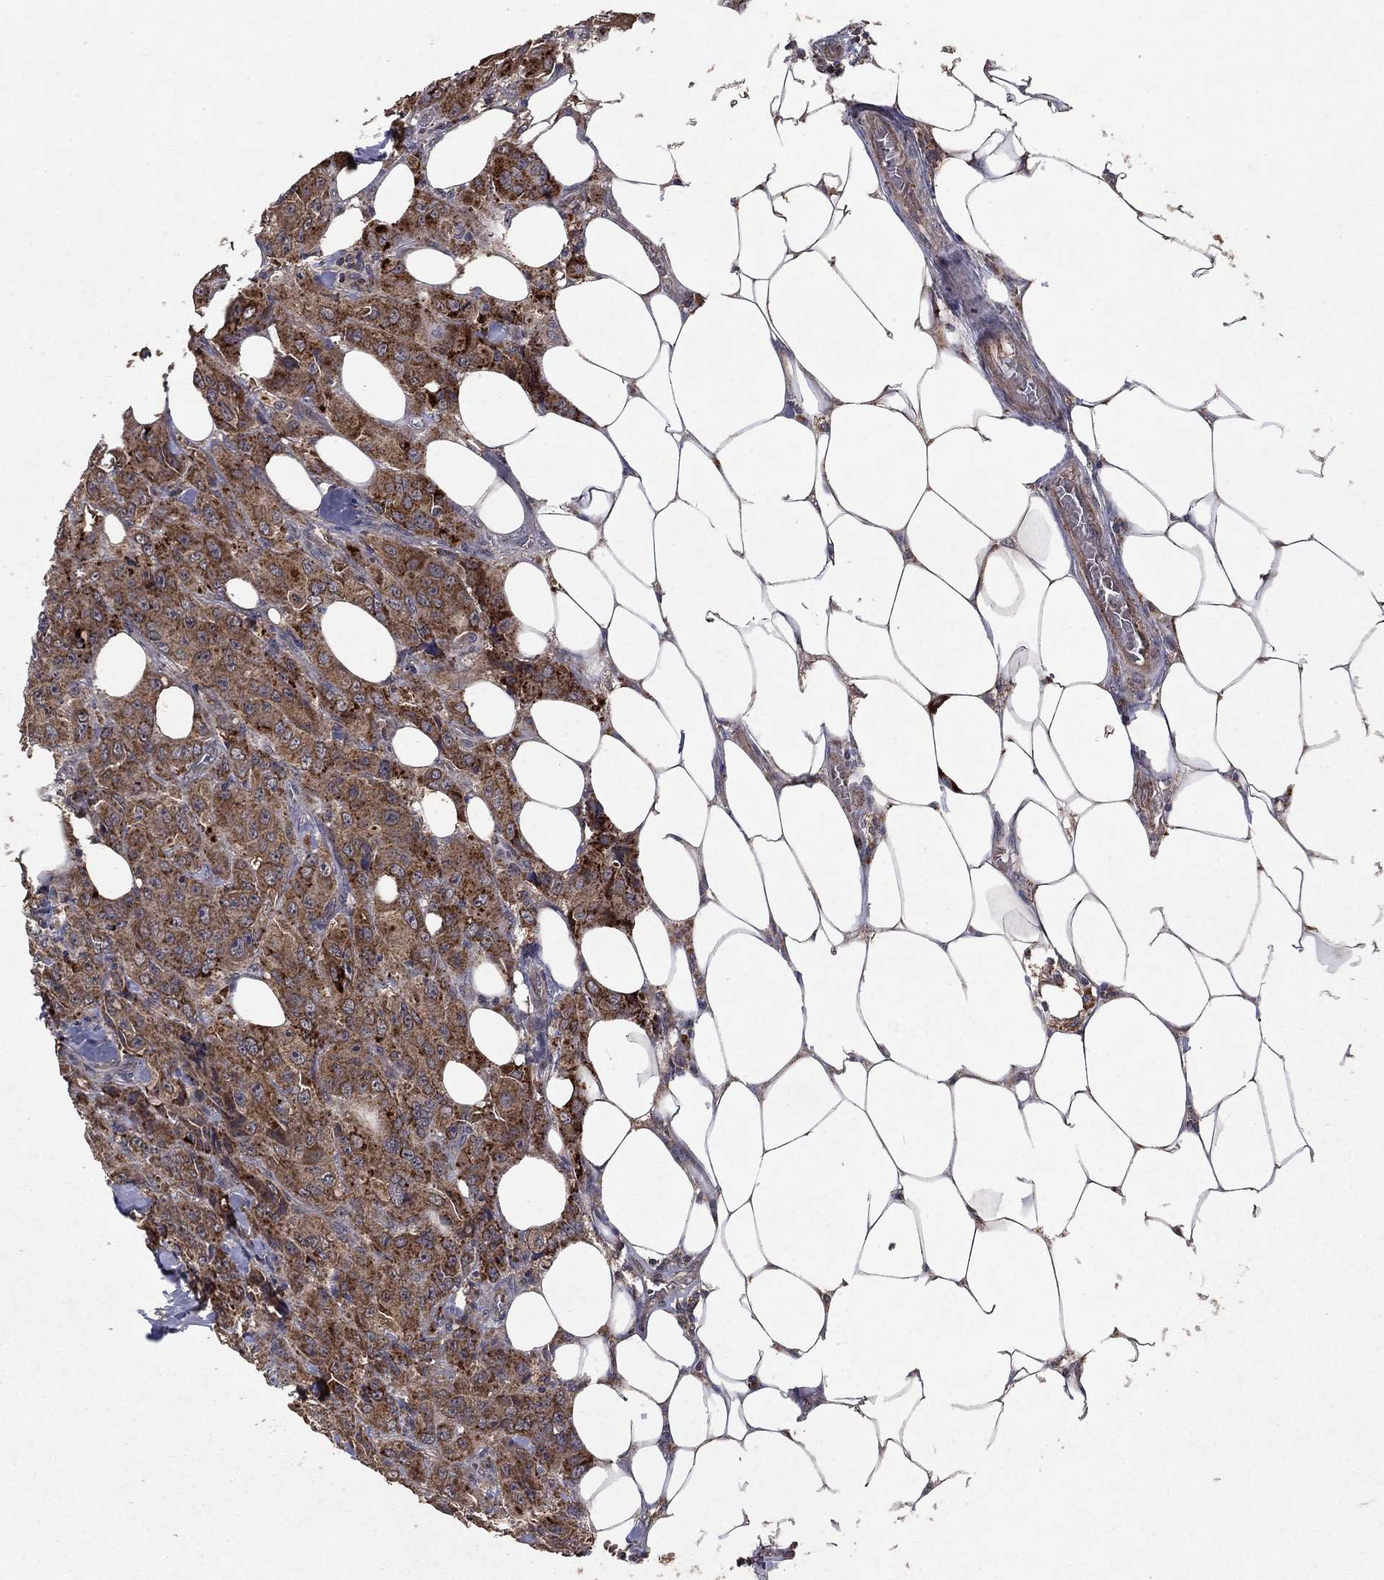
{"staining": {"intensity": "strong", "quantity": ">75%", "location": "cytoplasmic/membranous"}, "tissue": "breast cancer", "cell_type": "Tumor cells", "image_type": "cancer", "snomed": [{"axis": "morphology", "description": "Duct carcinoma"}, {"axis": "topography", "description": "Breast"}], "caption": "Strong cytoplasmic/membranous expression for a protein is seen in approximately >75% of tumor cells of breast infiltrating ductal carcinoma using IHC.", "gene": "DHRS1", "patient": {"sex": "female", "age": 43}}